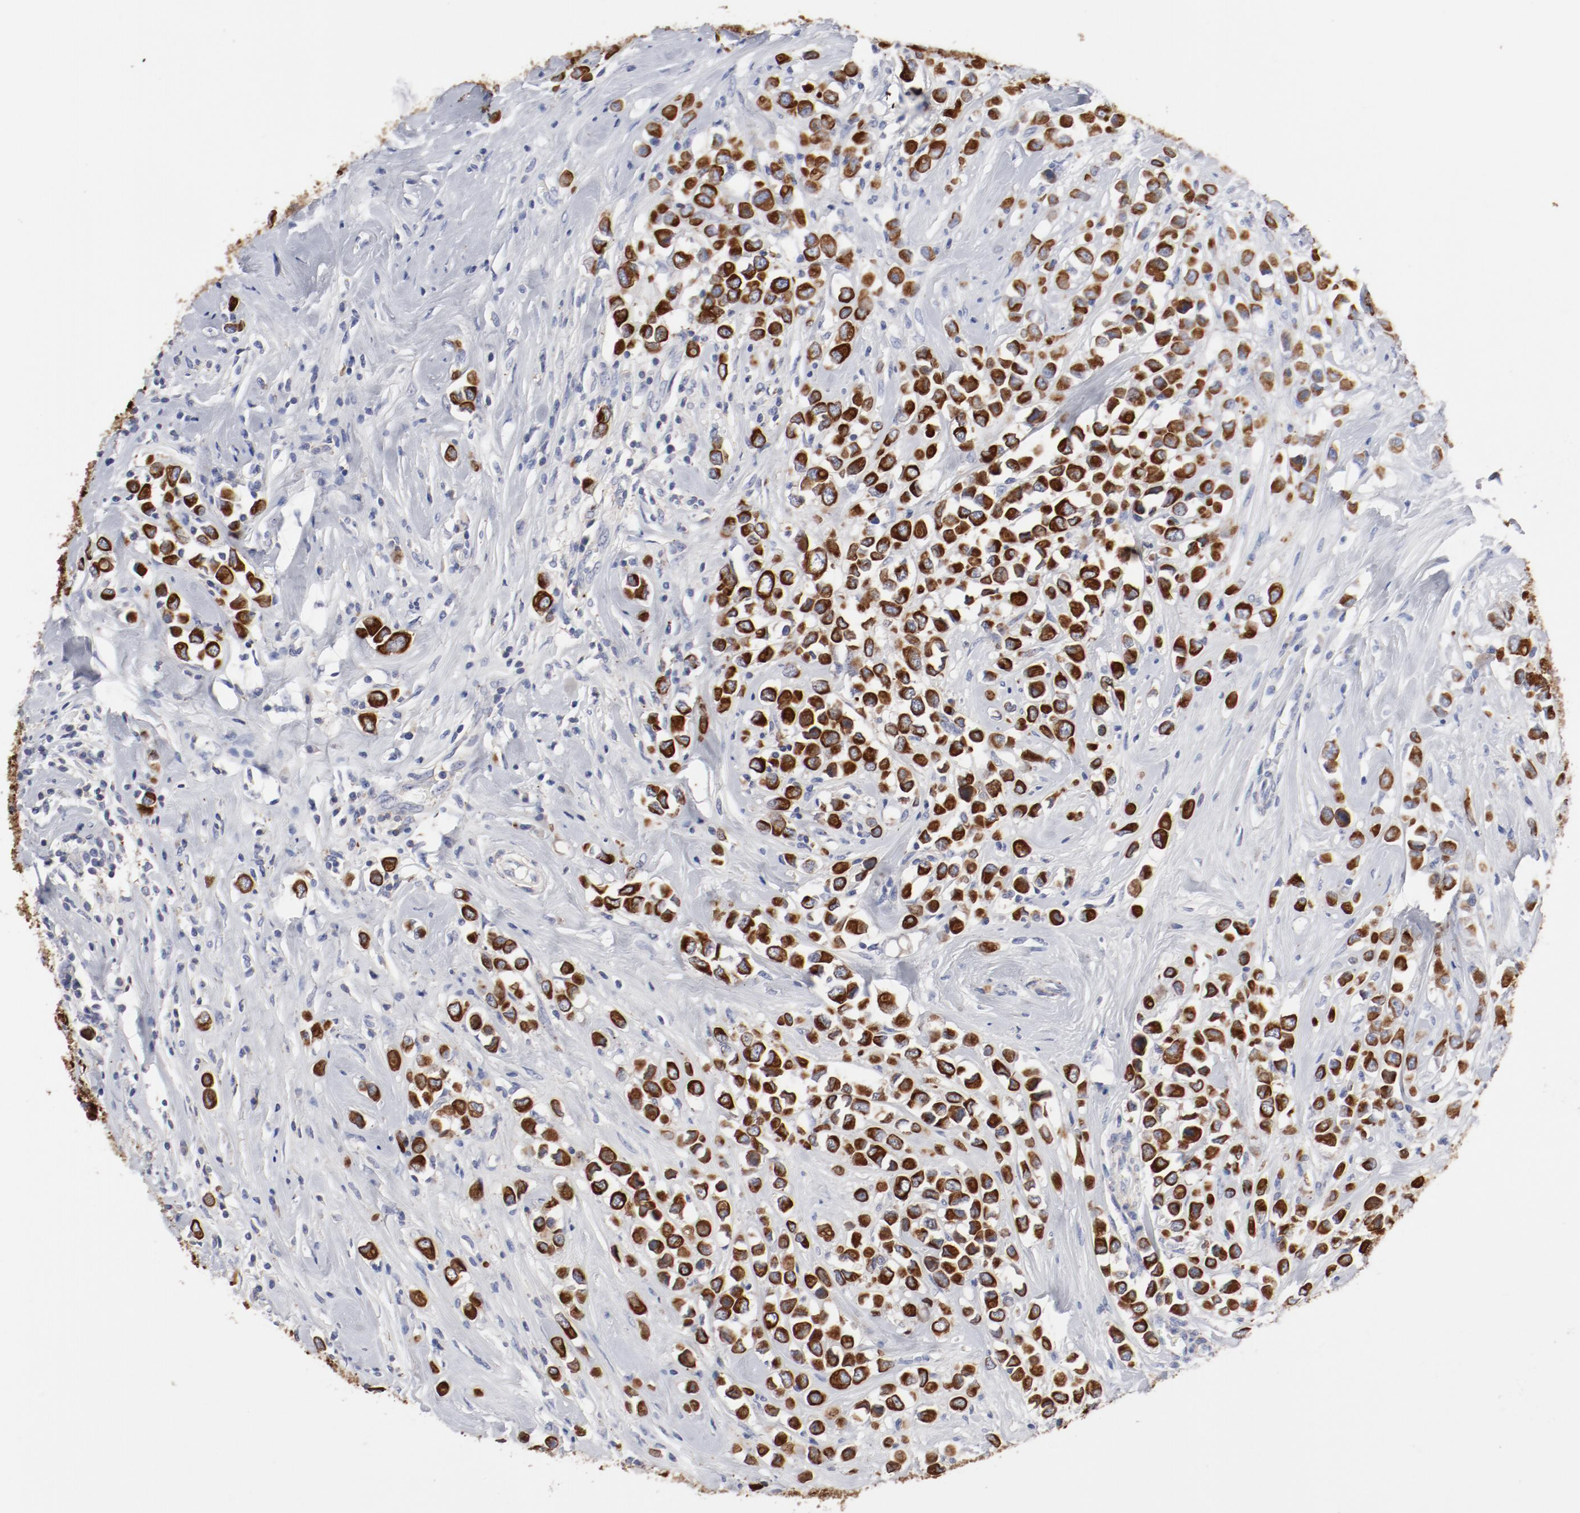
{"staining": {"intensity": "strong", "quantity": ">75%", "location": "cytoplasmic/membranous"}, "tissue": "breast cancer", "cell_type": "Tumor cells", "image_type": "cancer", "snomed": [{"axis": "morphology", "description": "Duct carcinoma"}, {"axis": "topography", "description": "Breast"}], "caption": "Strong cytoplasmic/membranous protein positivity is seen in approximately >75% of tumor cells in breast cancer.", "gene": "TSPAN6", "patient": {"sex": "female", "age": 61}}